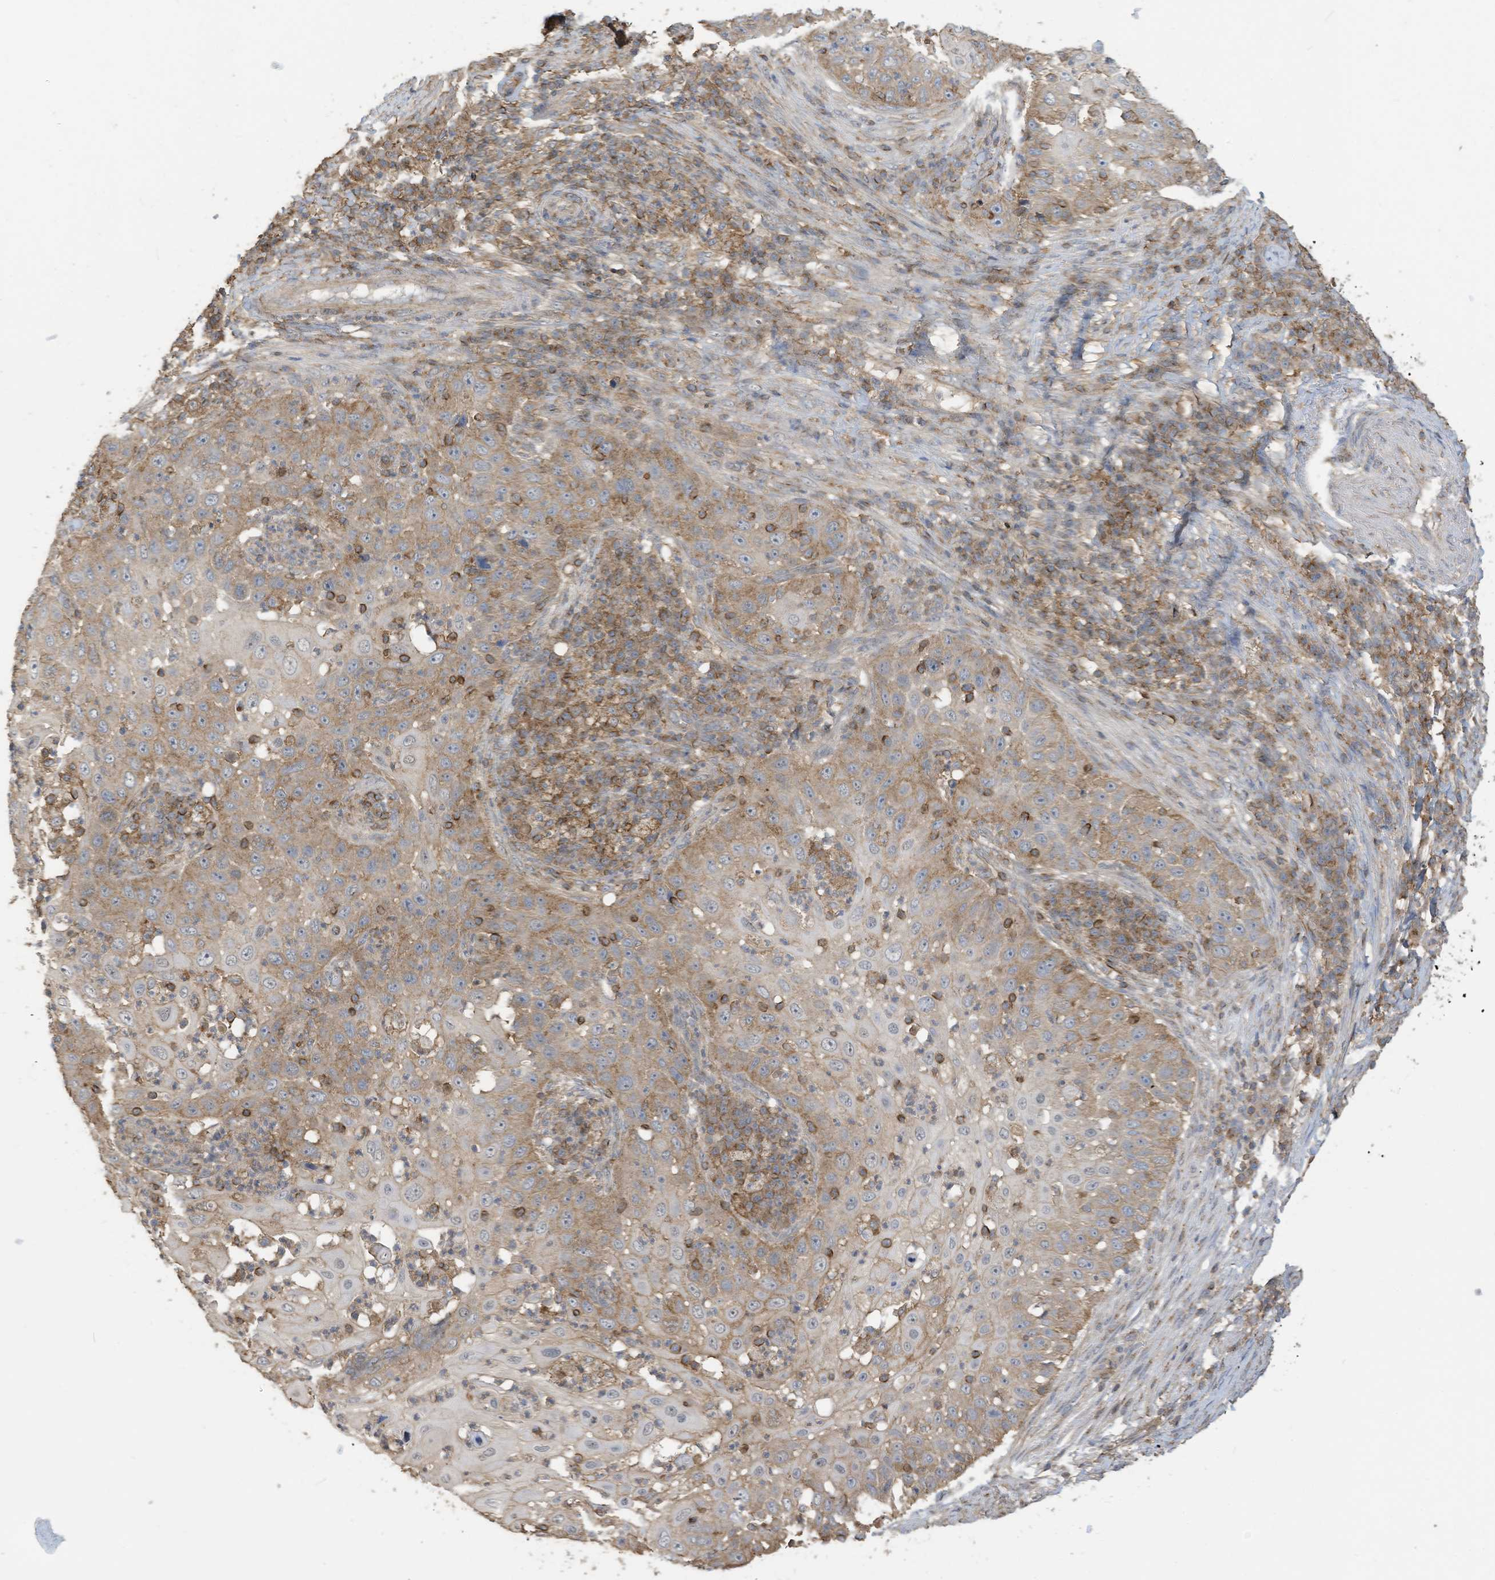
{"staining": {"intensity": "weak", "quantity": ">75%", "location": "cytoplasmic/membranous"}, "tissue": "skin cancer", "cell_type": "Tumor cells", "image_type": "cancer", "snomed": [{"axis": "morphology", "description": "Squamous cell carcinoma, NOS"}, {"axis": "topography", "description": "Skin"}], "caption": "Squamous cell carcinoma (skin) tissue reveals weak cytoplasmic/membranous expression in about >75% of tumor cells", "gene": "COX10", "patient": {"sex": "female", "age": 44}}